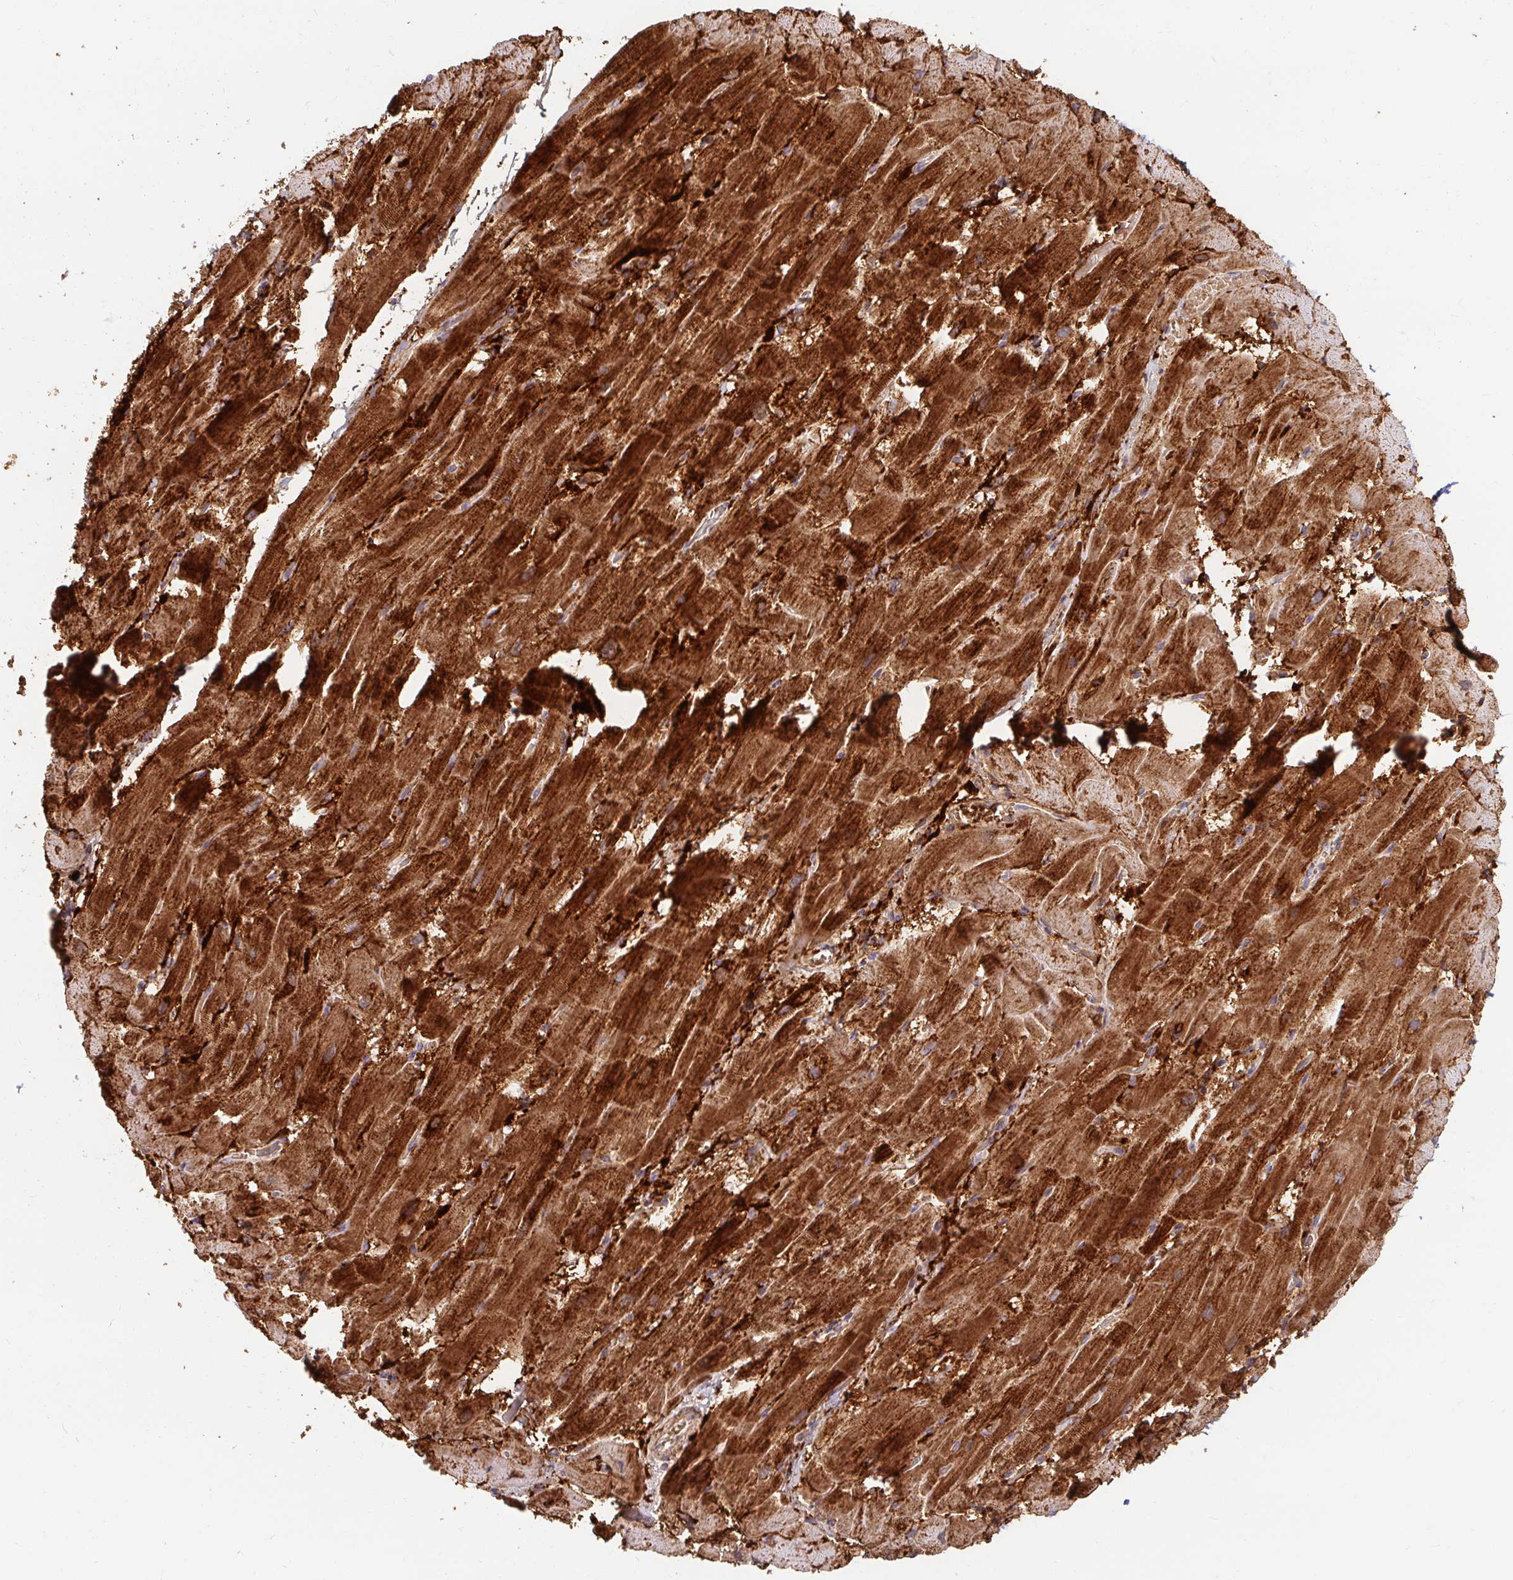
{"staining": {"intensity": "strong", "quantity": ">75%", "location": "cytoplasmic/membranous"}, "tissue": "heart muscle", "cell_type": "Cardiomyocytes", "image_type": "normal", "snomed": [{"axis": "morphology", "description": "Normal tissue, NOS"}, {"axis": "topography", "description": "Heart"}], "caption": "Normal heart muscle reveals strong cytoplasmic/membranous positivity in approximately >75% of cardiomyocytes Immunohistochemistry (ihc) stains the protein in brown and the nuclei are stained blue..", "gene": "SKP2", "patient": {"sex": "male", "age": 37}}